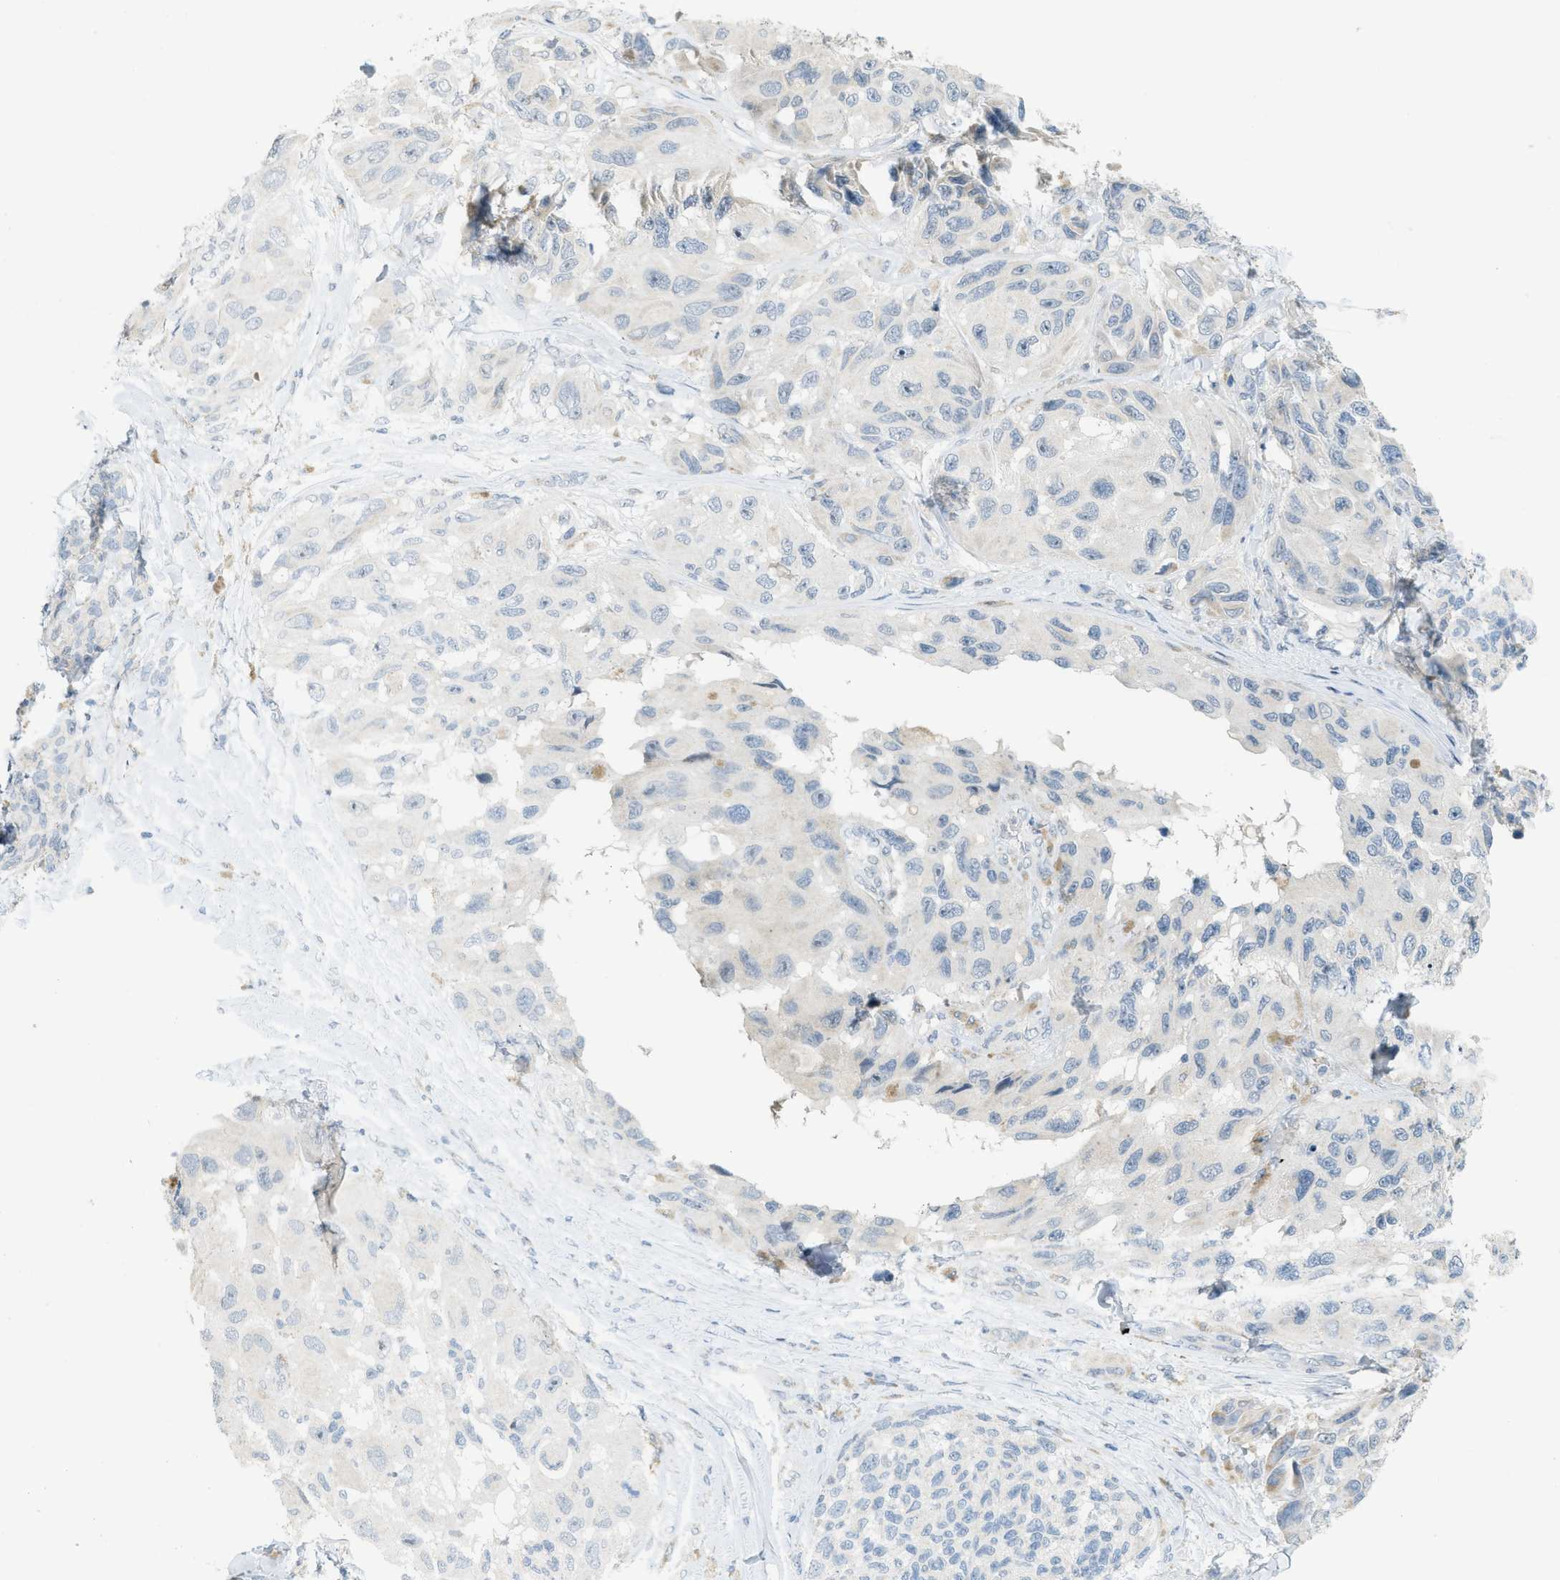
{"staining": {"intensity": "negative", "quantity": "none", "location": "none"}, "tissue": "melanoma", "cell_type": "Tumor cells", "image_type": "cancer", "snomed": [{"axis": "morphology", "description": "Malignant melanoma, NOS"}, {"axis": "topography", "description": "Skin"}], "caption": "This is an IHC image of human malignant melanoma. There is no positivity in tumor cells.", "gene": "TXNDC2", "patient": {"sex": "female", "age": 73}}